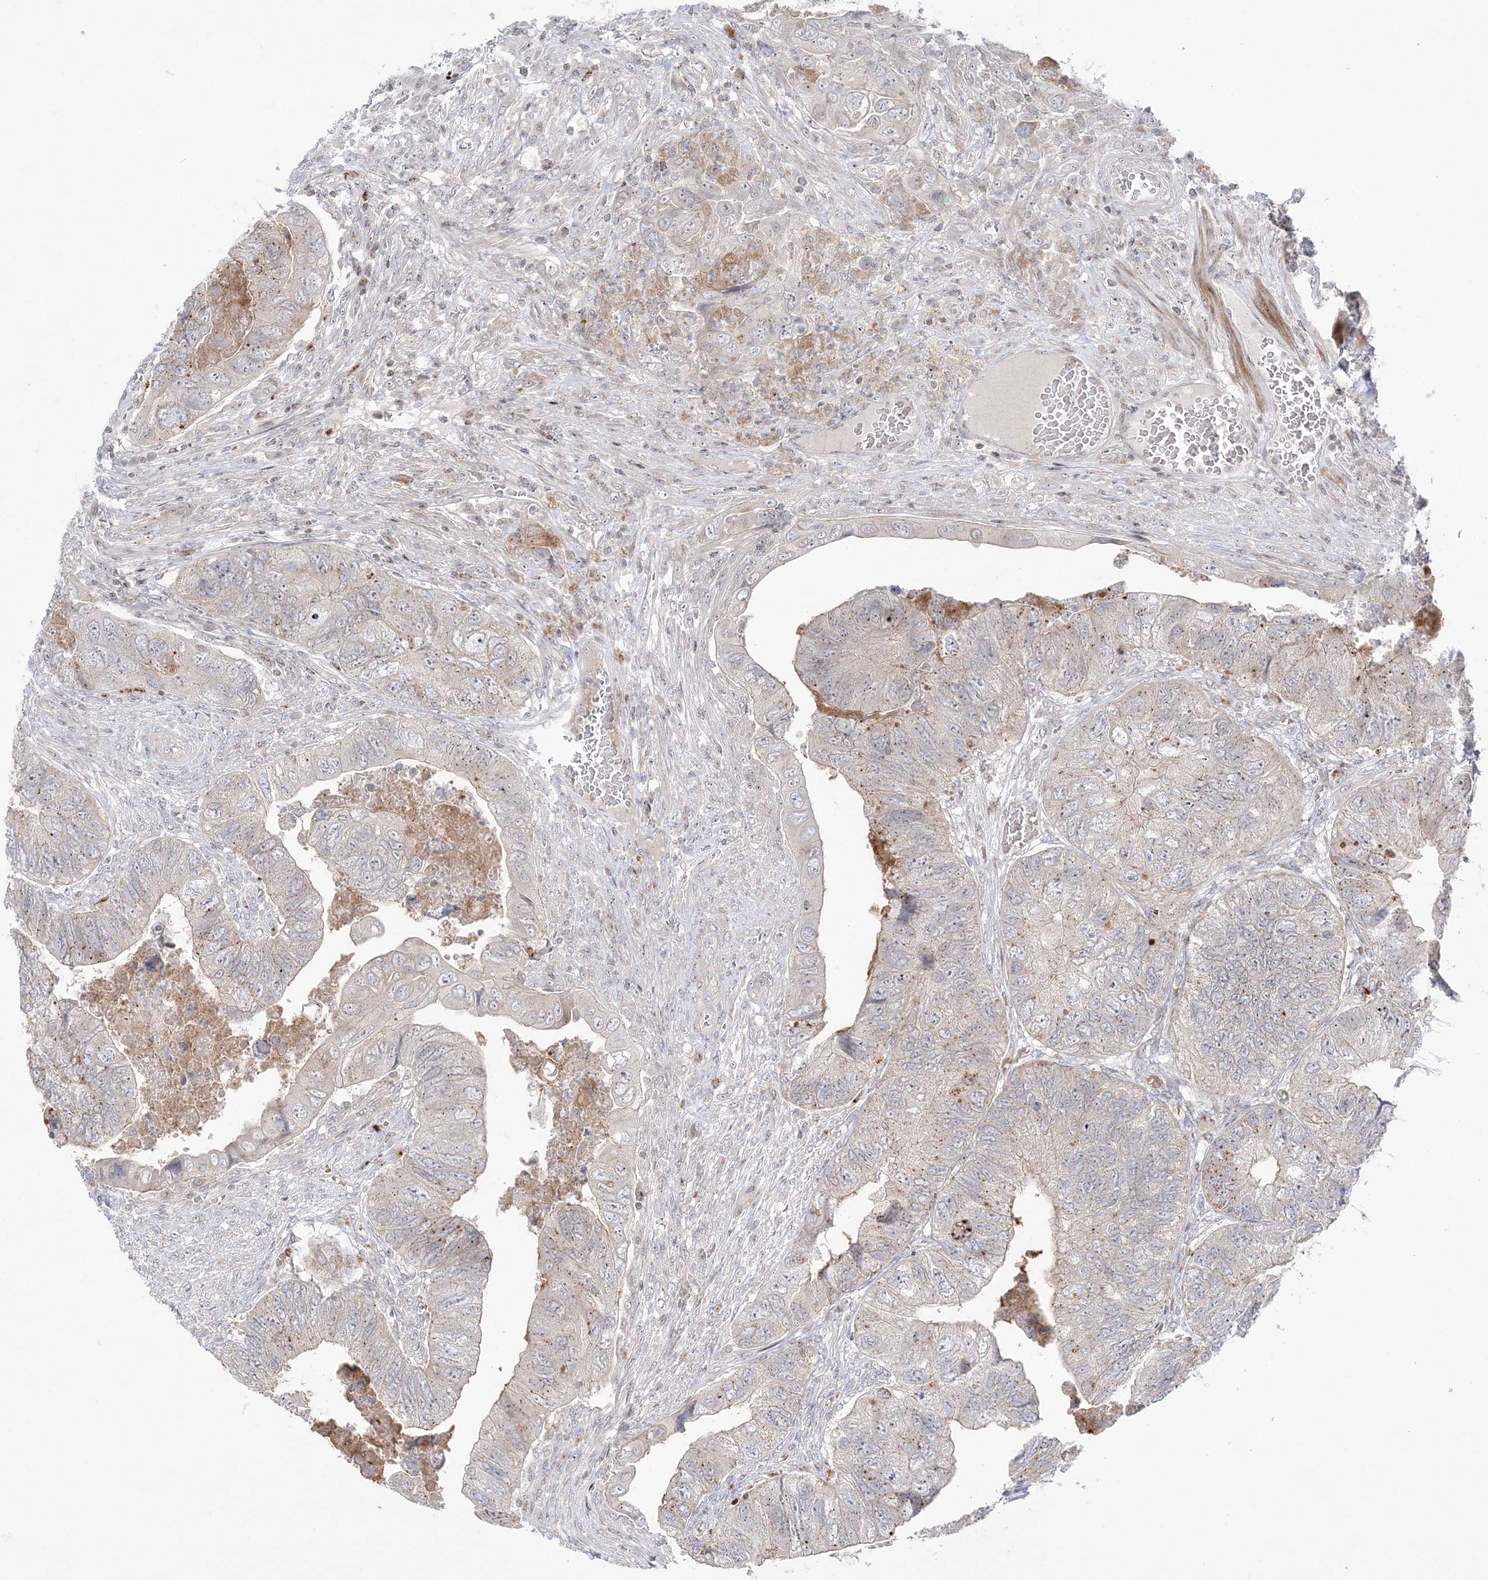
{"staining": {"intensity": "weak", "quantity": "<25%", "location": "cytoplasmic/membranous"}, "tissue": "colorectal cancer", "cell_type": "Tumor cells", "image_type": "cancer", "snomed": [{"axis": "morphology", "description": "Adenocarcinoma, NOS"}, {"axis": "topography", "description": "Rectum"}], "caption": "Immunohistochemical staining of human colorectal adenocarcinoma exhibits no significant staining in tumor cells.", "gene": "SH3BP4", "patient": {"sex": "male", "age": 63}}